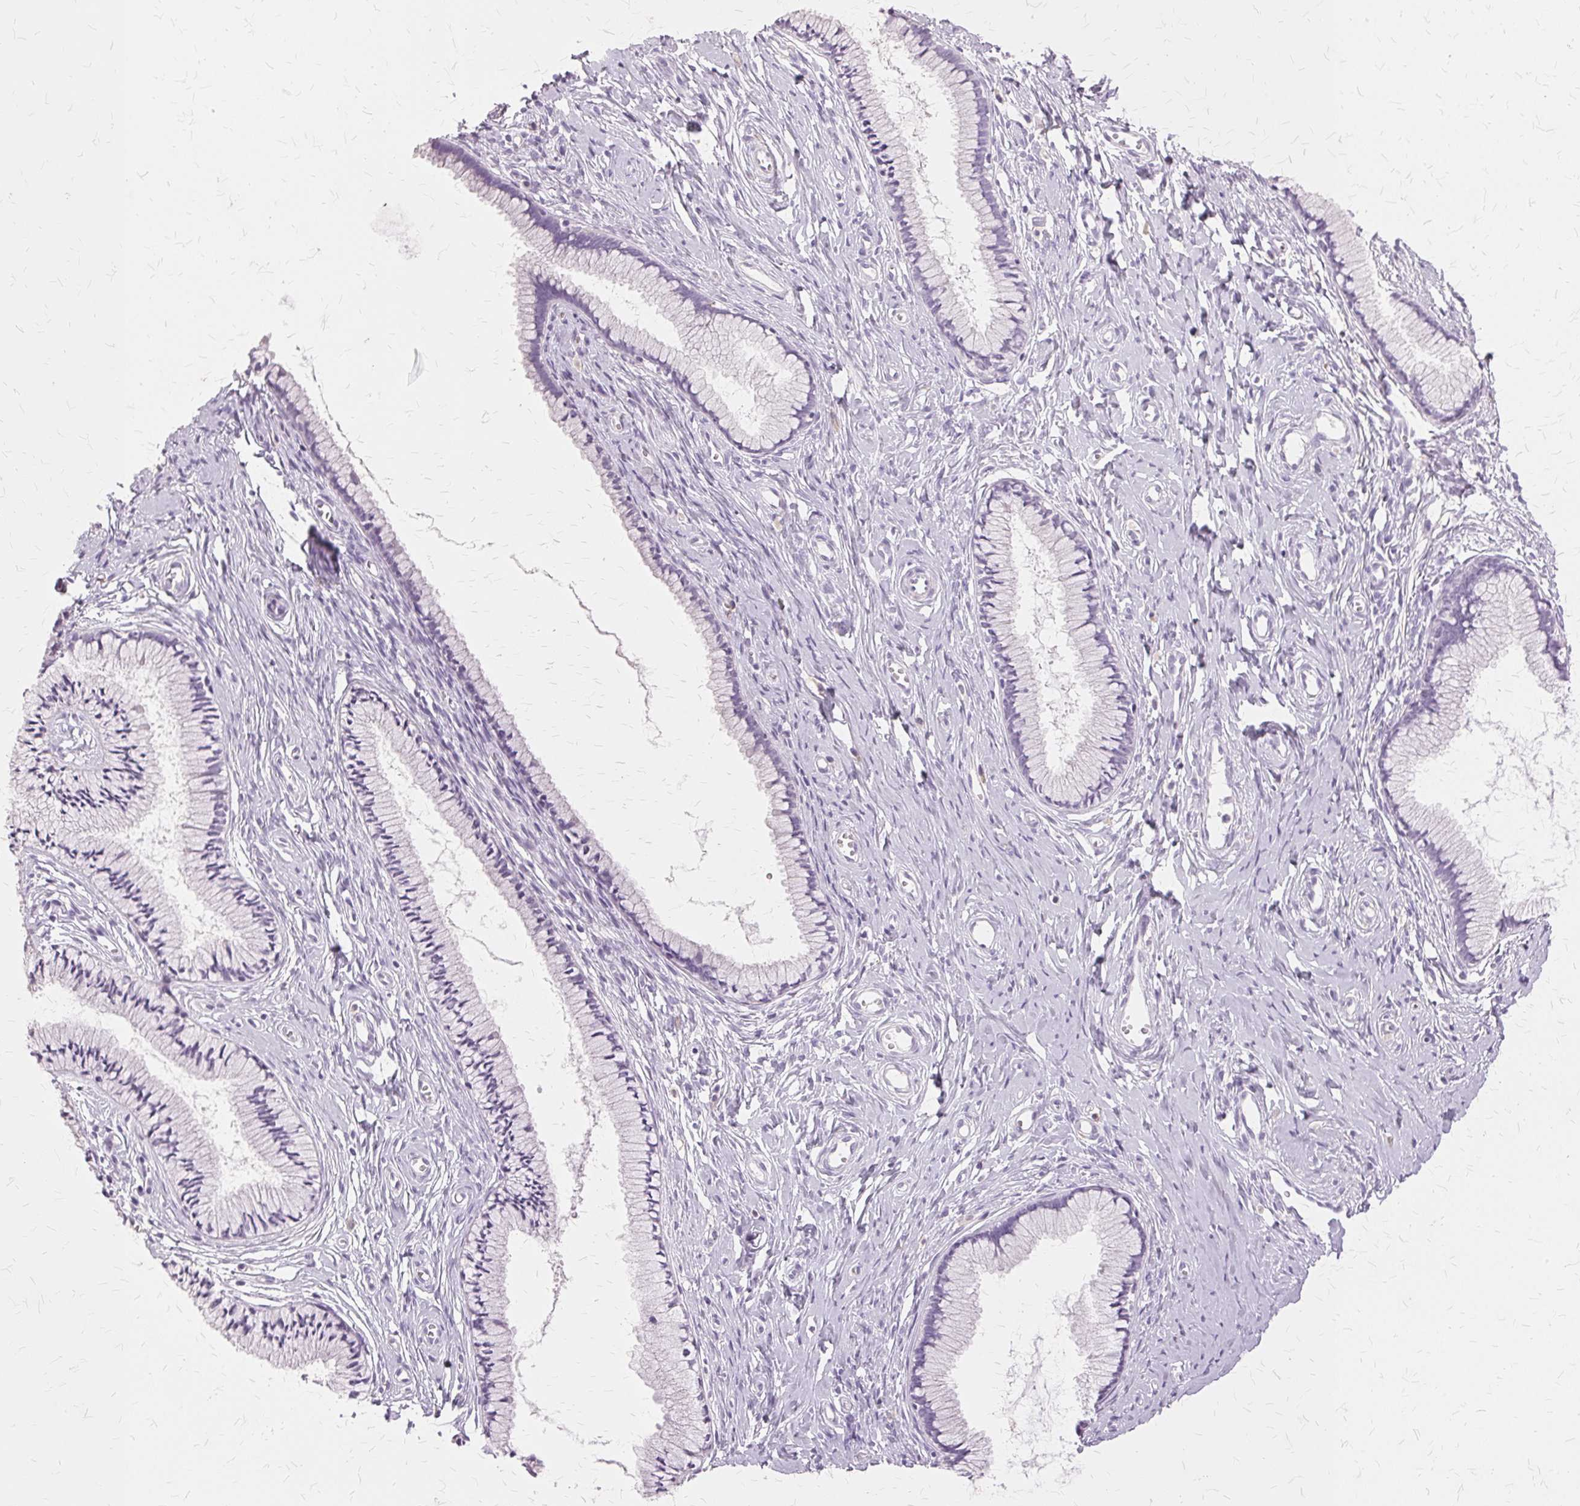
{"staining": {"intensity": "negative", "quantity": "none", "location": "none"}, "tissue": "cervix", "cell_type": "Glandular cells", "image_type": "normal", "snomed": [{"axis": "morphology", "description": "Normal tissue, NOS"}, {"axis": "topography", "description": "Cervix"}], "caption": "Glandular cells are negative for brown protein staining in unremarkable cervix.", "gene": "SLC45A3", "patient": {"sex": "female", "age": 40}}